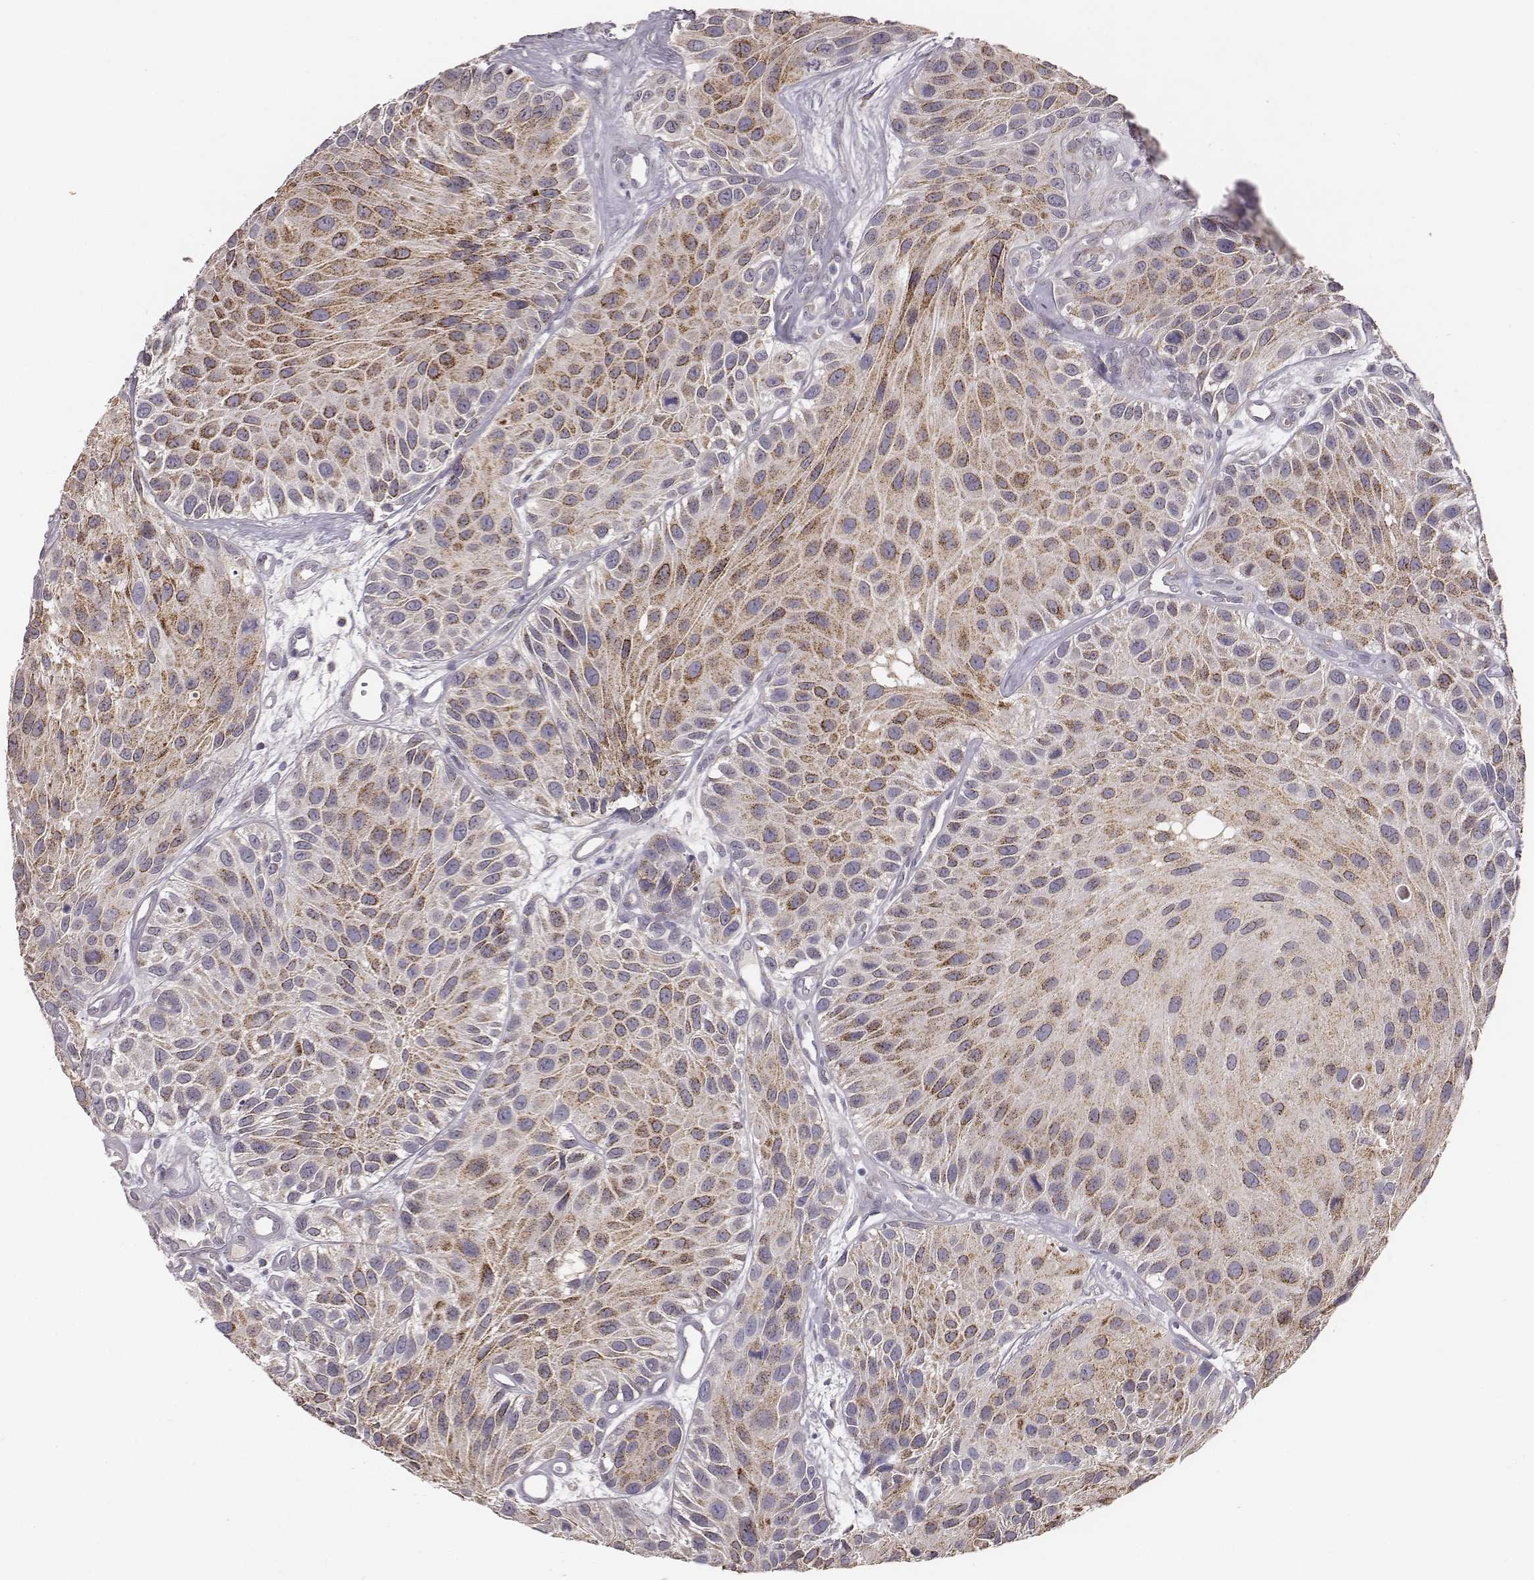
{"staining": {"intensity": "moderate", "quantity": ">75%", "location": "cytoplasmic/membranous"}, "tissue": "urothelial cancer", "cell_type": "Tumor cells", "image_type": "cancer", "snomed": [{"axis": "morphology", "description": "Urothelial carcinoma, Low grade"}, {"axis": "topography", "description": "Urinary bladder"}], "caption": "Human urothelial carcinoma (low-grade) stained for a protein (brown) shows moderate cytoplasmic/membranous positive positivity in about >75% of tumor cells.", "gene": "ABCD3", "patient": {"sex": "female", "age": 87}}